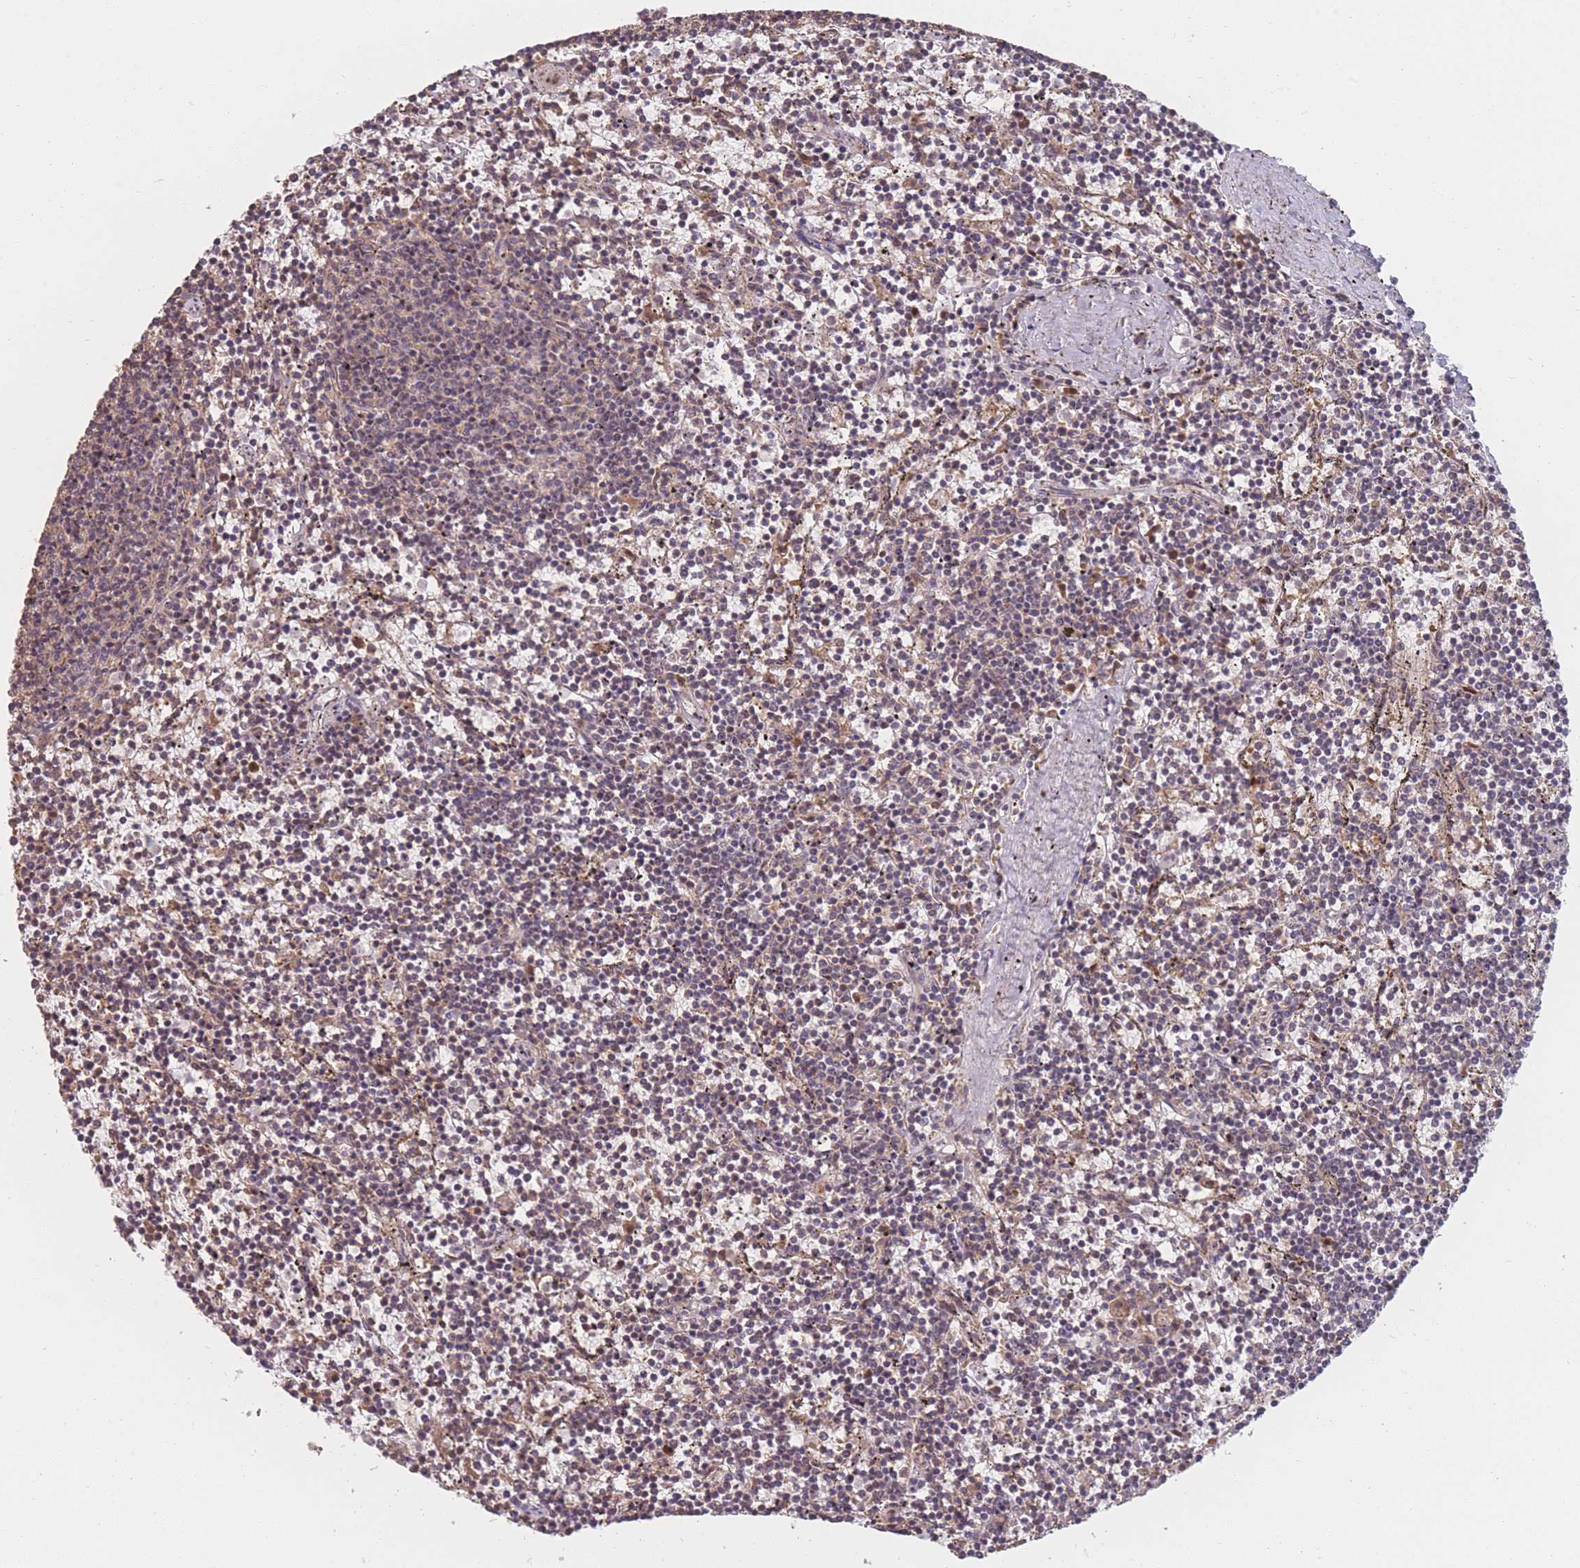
{"staining": {"intensity": "weak", "quantity": "<25%", "location": "cytoplasmic/membranous"}, "tissue": "lymphoma", "cell_type": "Tumor cells", "image_type": "cancer", "snomed": [{"axis": "morphology", "description": "Malignant lymphoma, non-Hodgkin's type, Low grade"}, {"axis": "topography", "description": "Spleen"}], "caption": "Immunohistochemistry (IHC) micrograph of neoplastic tissue: malignant lymphoma, non-Hodgkin's type (low-grade) stained with DAB (3,3'-diaminobenzidine) demonstrates no significant protein expression in tumor cells. The staining was performed using DAB to visualize the protein expression in brown, while the nuclei were stained in blue with hematoxylin (Magnification: 20x).", "gene": "FAM153A", "patient": {"sex": "female", "age": 50}}